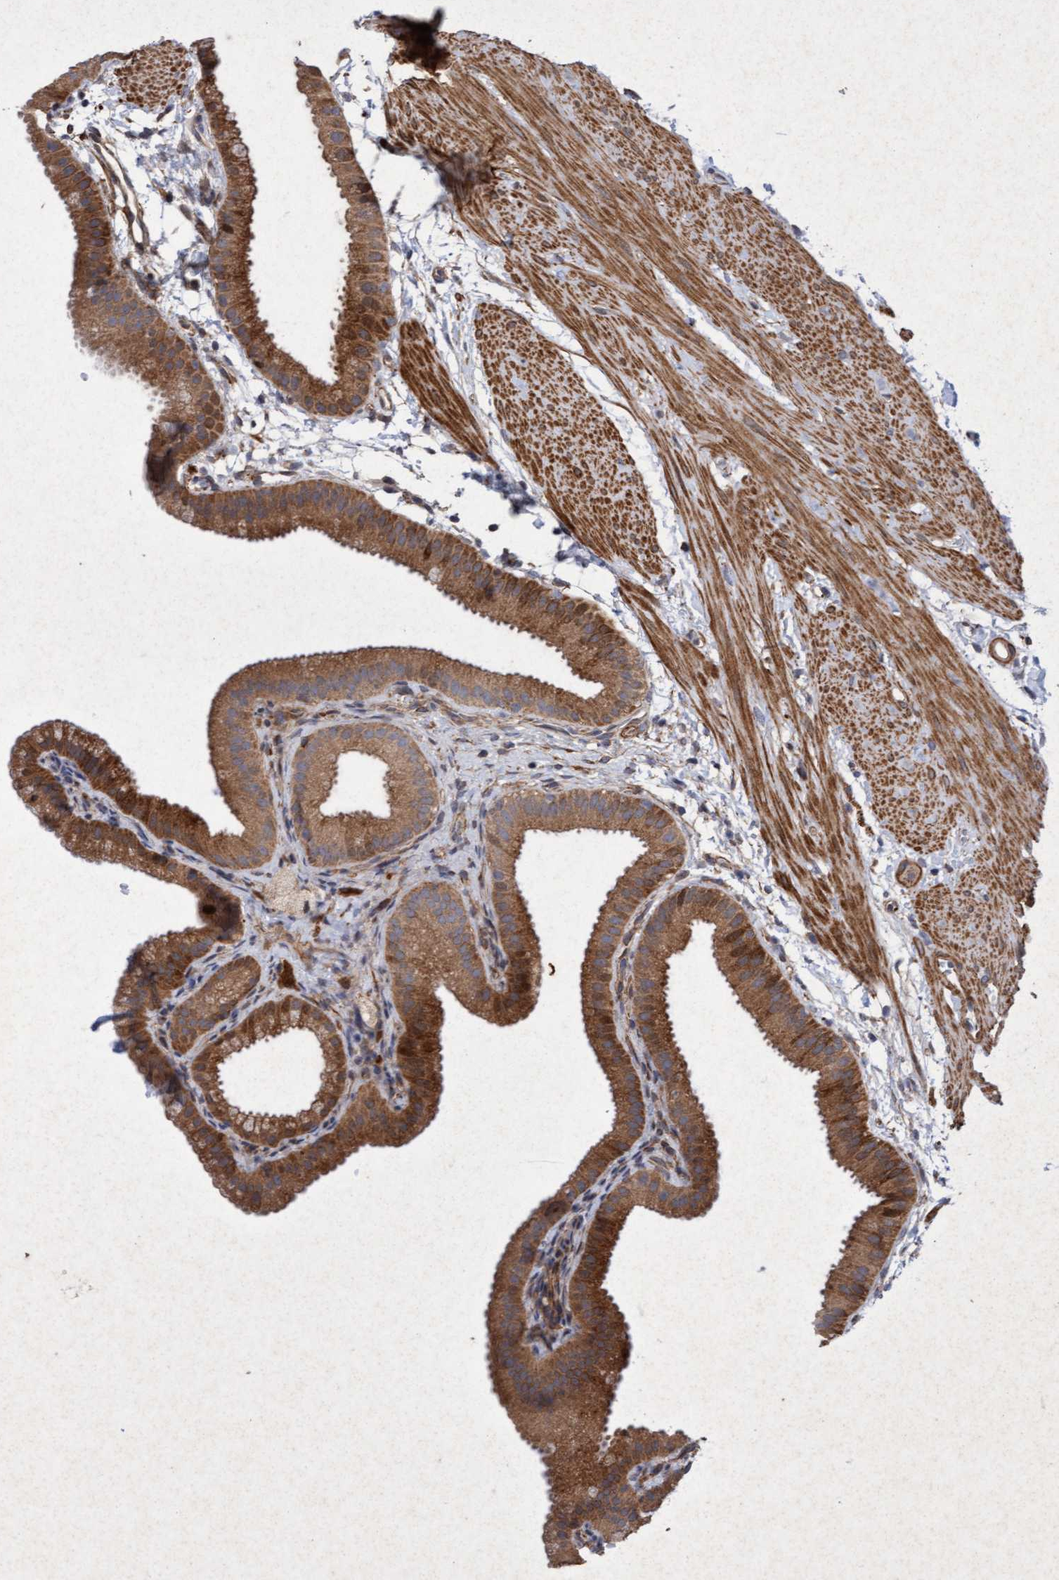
{"staining": {"intensity": "strong", "quantity": ">75%", "location": "cytoplasmic/membranous"}, "tissue": "gallbladder", "cell_type": "Glandular cells", "image_type": "normal", "snomed": [{"axis": "morphology", "description": "Normal tissue, NOS"}, {"axis": "topography", "description": "Gallbladder"}], "caption": "This is a micrograph of IHC staining of unremarkable gallbladder, which shows strong expression in the cytoplasmic/membranous of glandular cells.", "gene": "ELP5", "patient": {"sex": "female", "age": 64}}